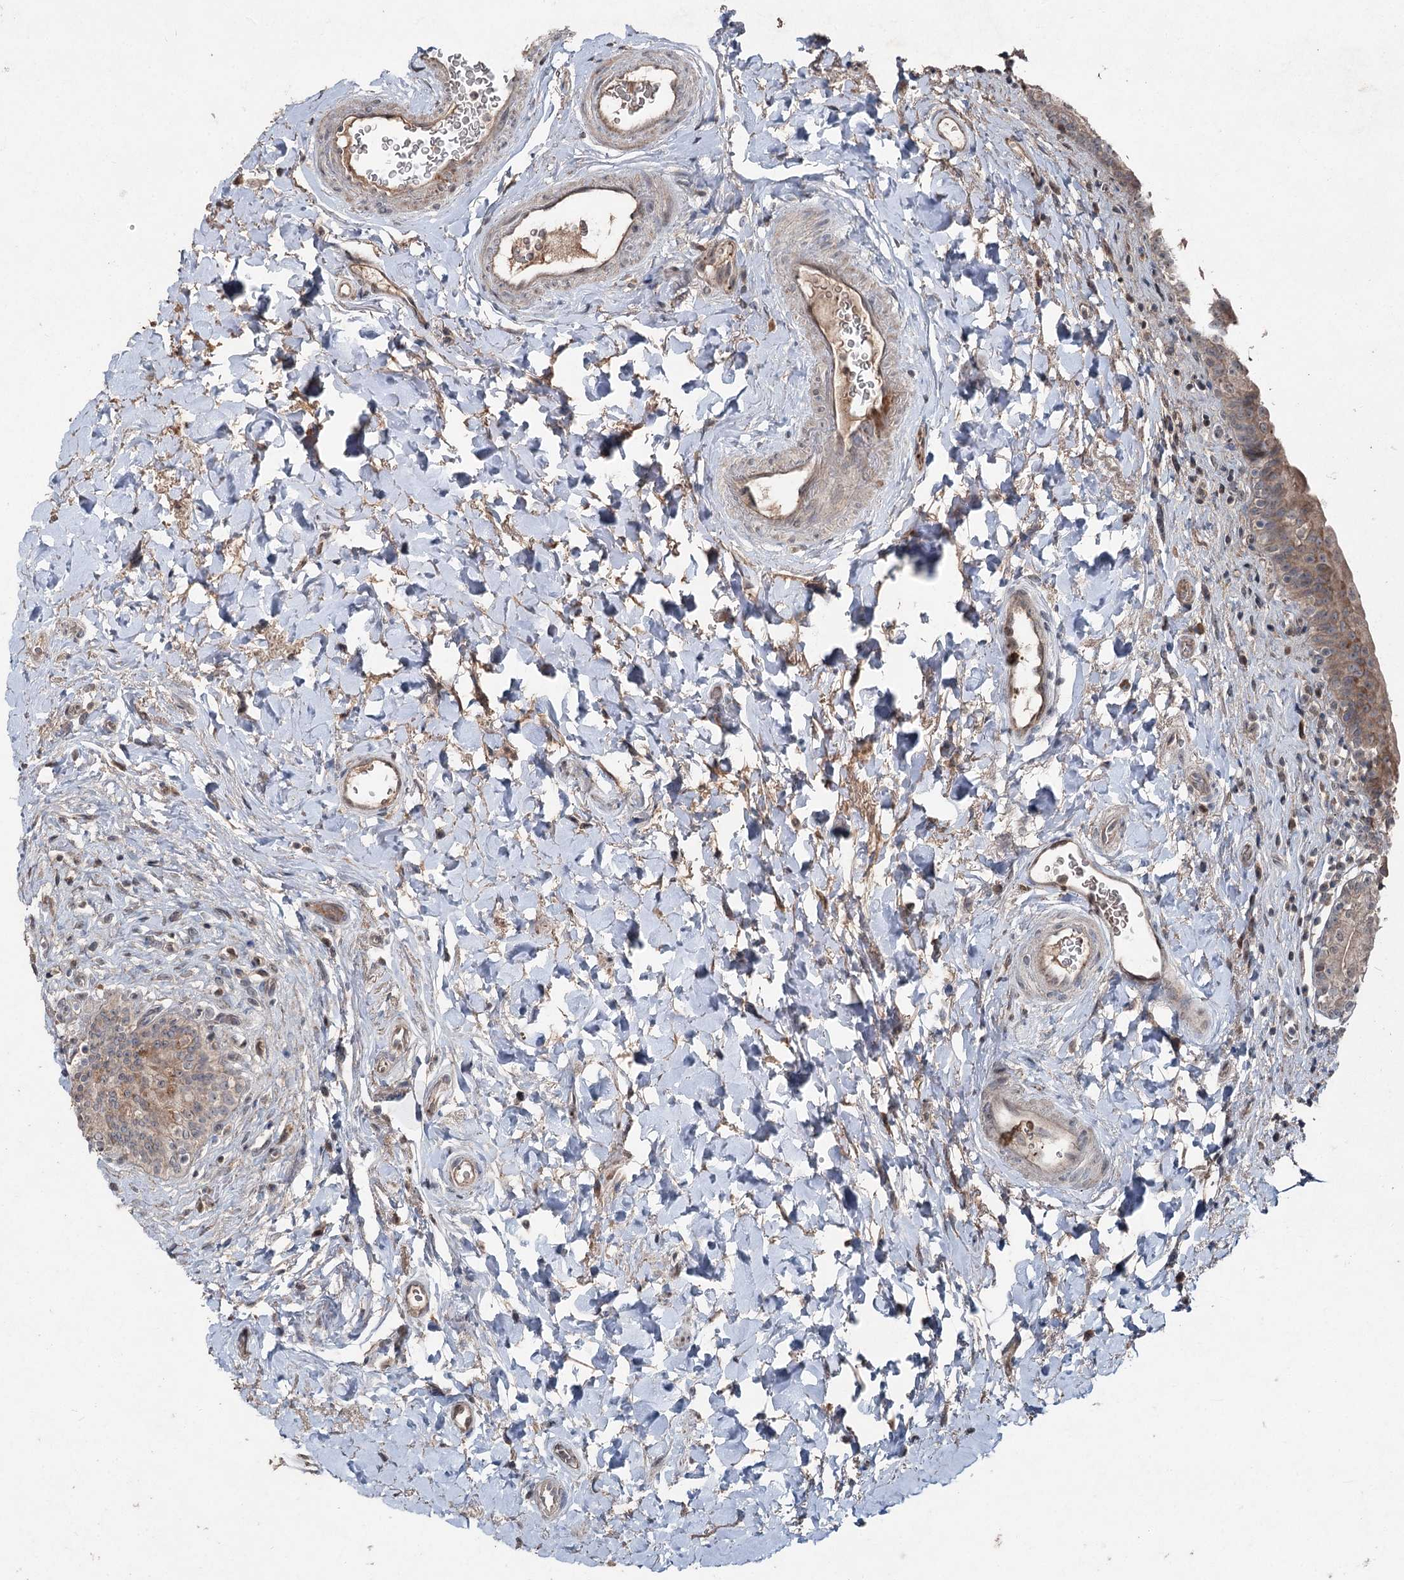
{"staining": {"intensity": "weak", "quantity": ">75%", "location": "cytoplasmic/membranous"}, "tissue": "urinary bladder", "cell_type": "Urothelial cells", "image_type": "normal", "snomed": [{"axis": "morphology", "description": "Normal tissue, NOS"}, {"axis": "topography", "description": "Urinary bladder"}], "caption": "Approximately >75% of urothelial cells in normal human urinary bladder show weak cytoplasmic/membranous protein staining as visualized by brown immunohistochemical staining.", "gene": "MAPK8IP2", "patient": {"sex": "male", "age": 83}}